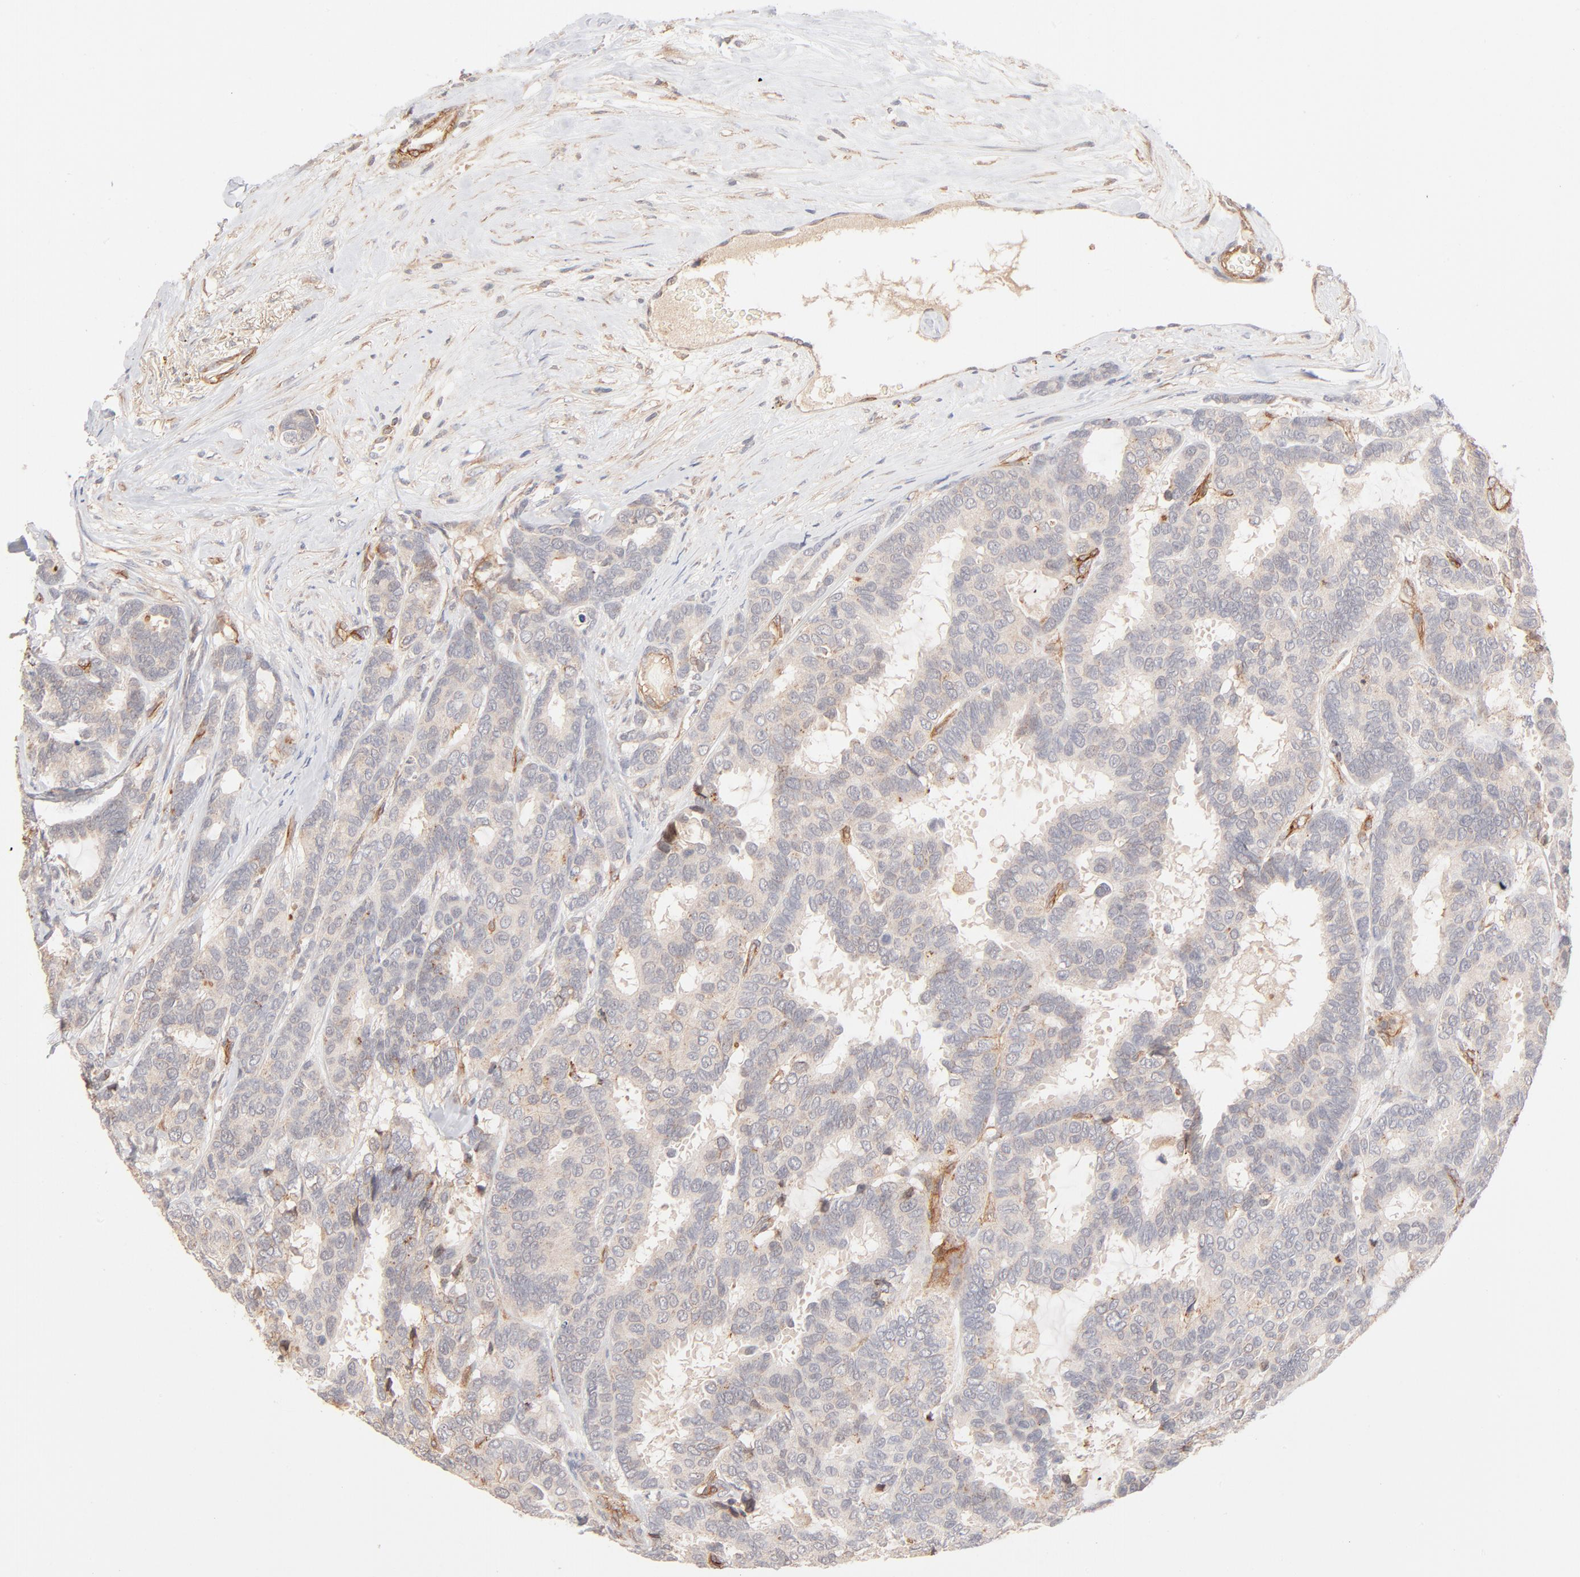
{"staining": {"intensity": "moderate", "quantity": ">75%", "location": "cytoplasmic/membranous"}, "tissue": "breast cancer", "cell_type": "Tumor cells", "image_type": "cancer", "snomed": [{"axis": "morphology", "description": "Duct carcinoma"}, {"axis": "topography", "description": "Breast"}], "caption": "Immunohistochemical staining of human breast cancer (intraductal carcinoma) shows moderate cytoplasmic/membranous protein staining in about >75% of tumor cells. (Brightfield microscopy of DAB IHC at high magnification).", "gene": "CSPG4", "patient": {"sex": "female", "age": 87}}